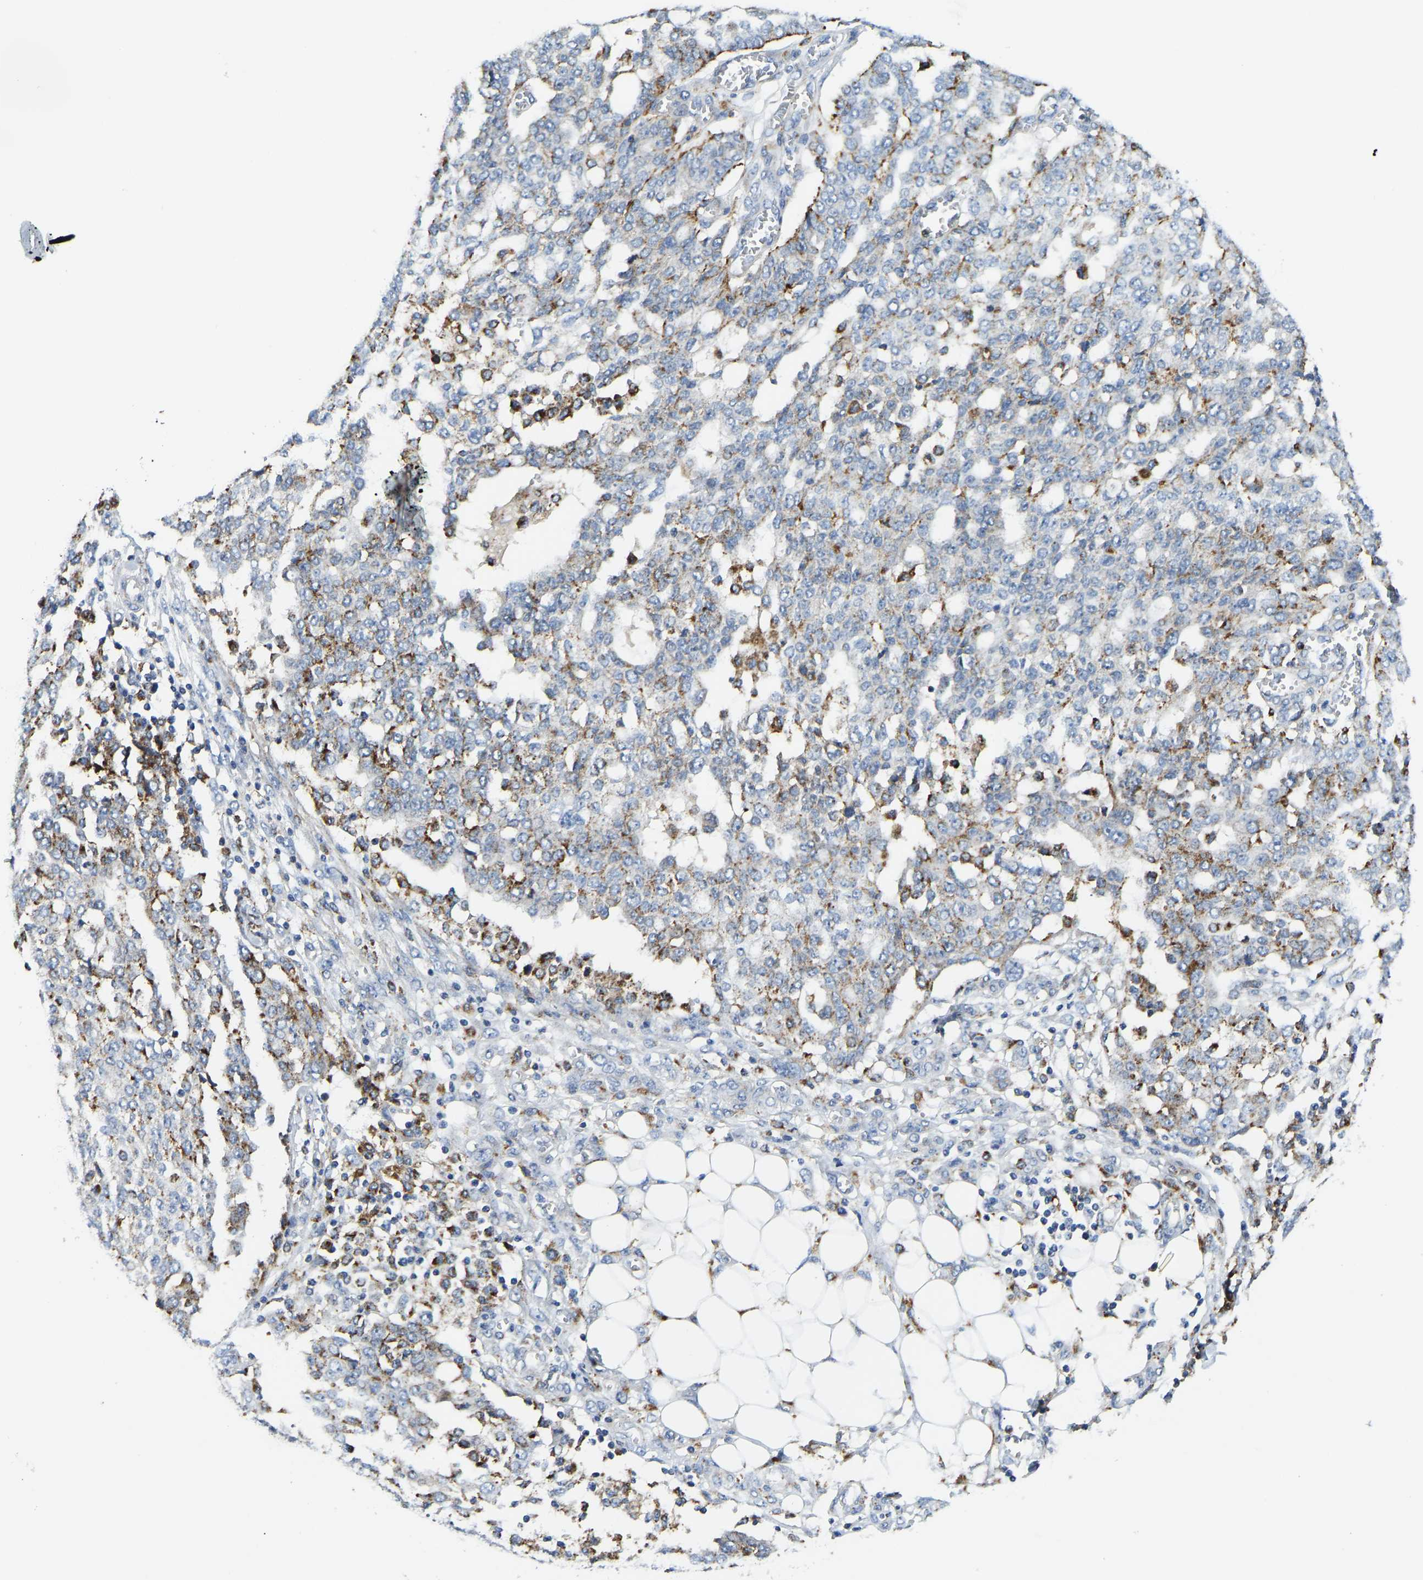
{"staining": {"intensity": "moderate", "quantity": "25%-75%", "location": "cytoplasmic/membranous"}, "tissue": "ovarian cancer", "cell_type": "Tumor cells", "image_type": "cancer", "snomed": [{"axis": "morphology", "description": "Cystadenocarcinoma, serous, NOS"}, {"axis": "topography", "description": "Soft tissue"}, {"axis": "topography", "description": "Ovary"}], "caption": "Immunohistochemistry (IHC) of ovarian cancer displays medium levels of moderate cytoplasmic/membranous expression in about 25%-75% of tumor cells.", "gene": "ATP6V1E1", "patient": {"sex": "female", "age": 57}}